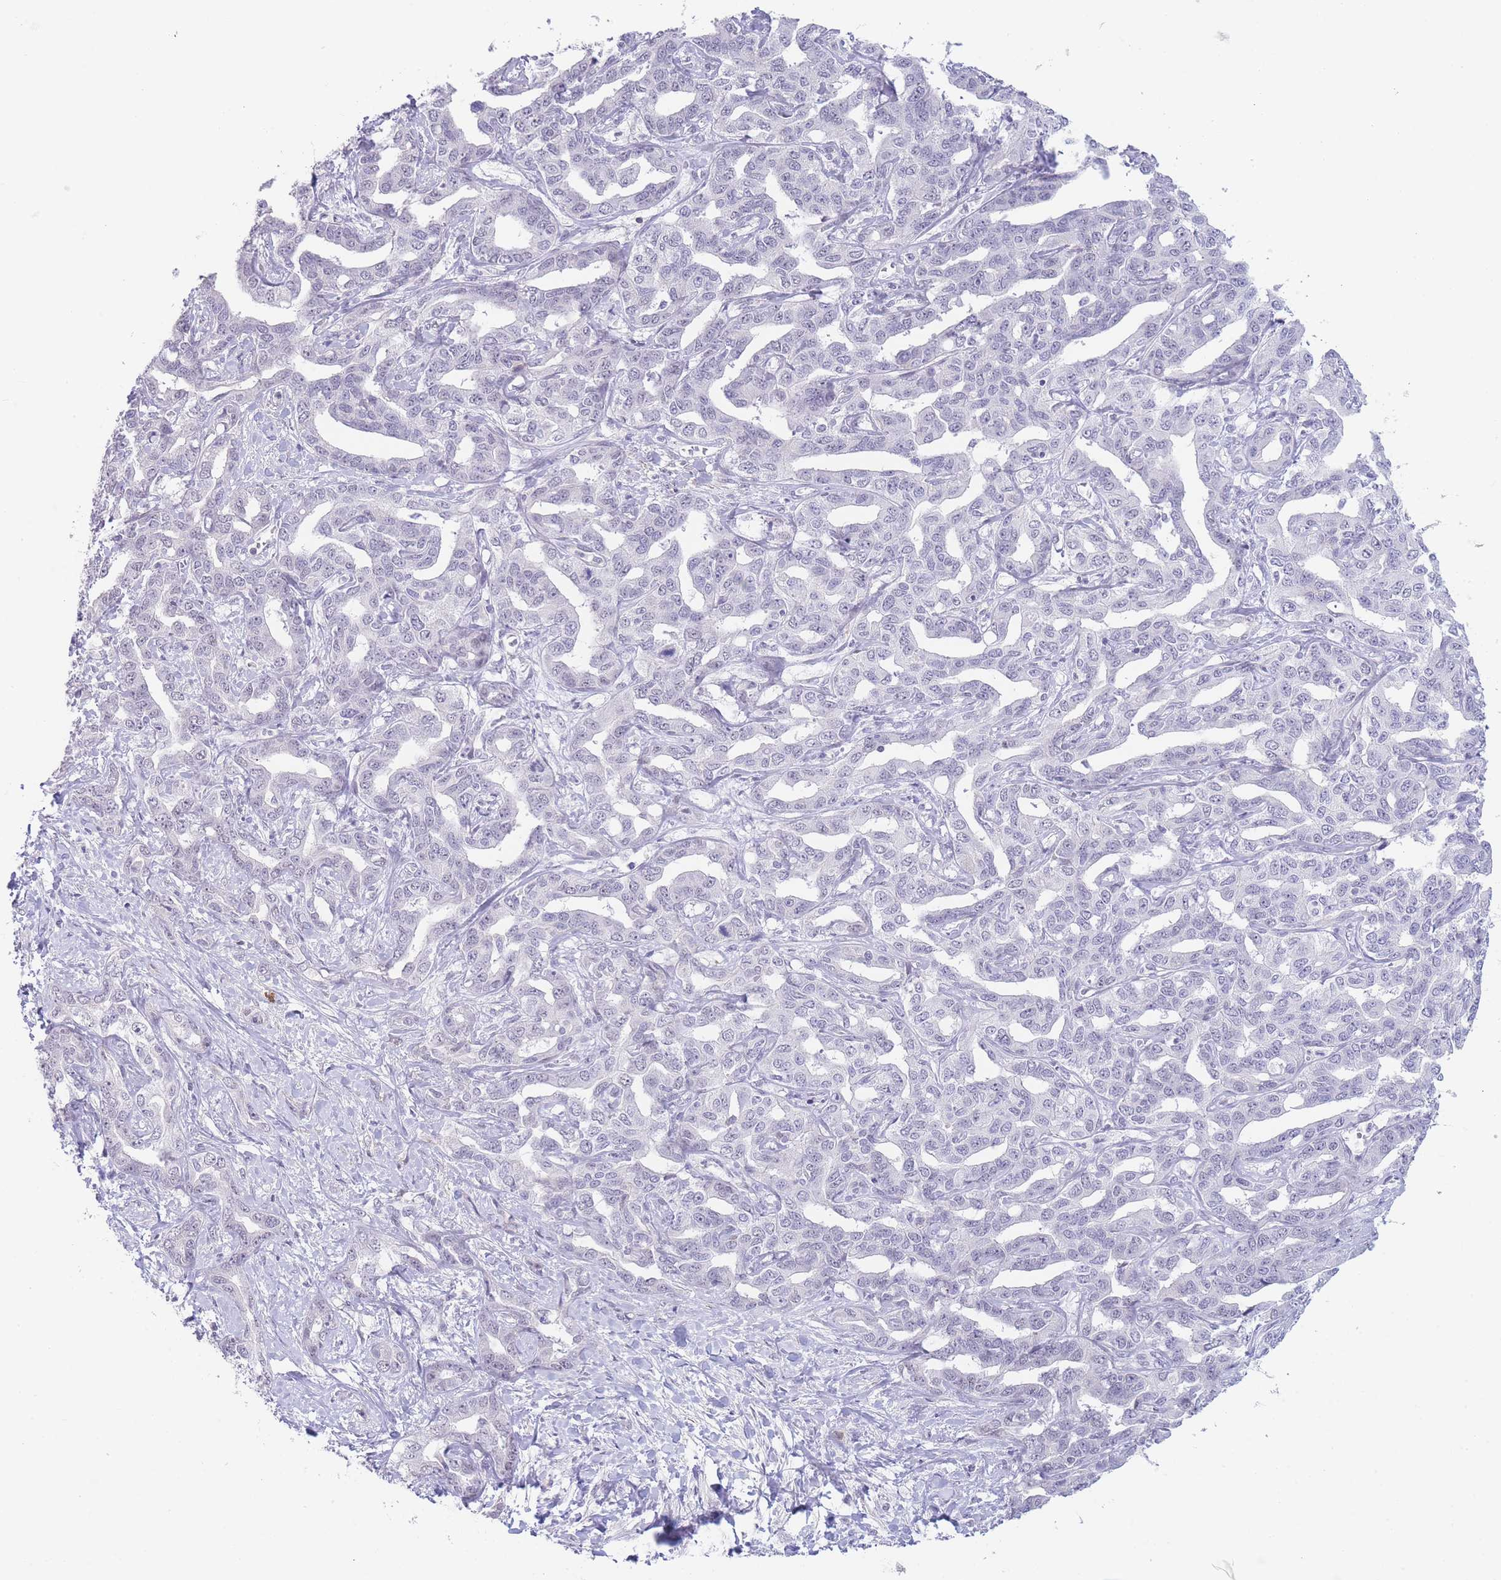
{"staining": {"intensity": "negative", "quantity": "none", "location": "none"}, "tissue": "liver cancer", "cell_type": "Tumor cells", "image_type": "cancer", "snomed": [{"axis": "morphology", "description": "Cholangiocarcinoma"}, {"axis": "topography", "description": "Liver"}], "caption": "A micrograph of human liver cancer (cholangiocarcinoma) is negative for staining in tumor cells.", "gene": "ASAP3", "patient": {"sex": "male", "age": 59}}